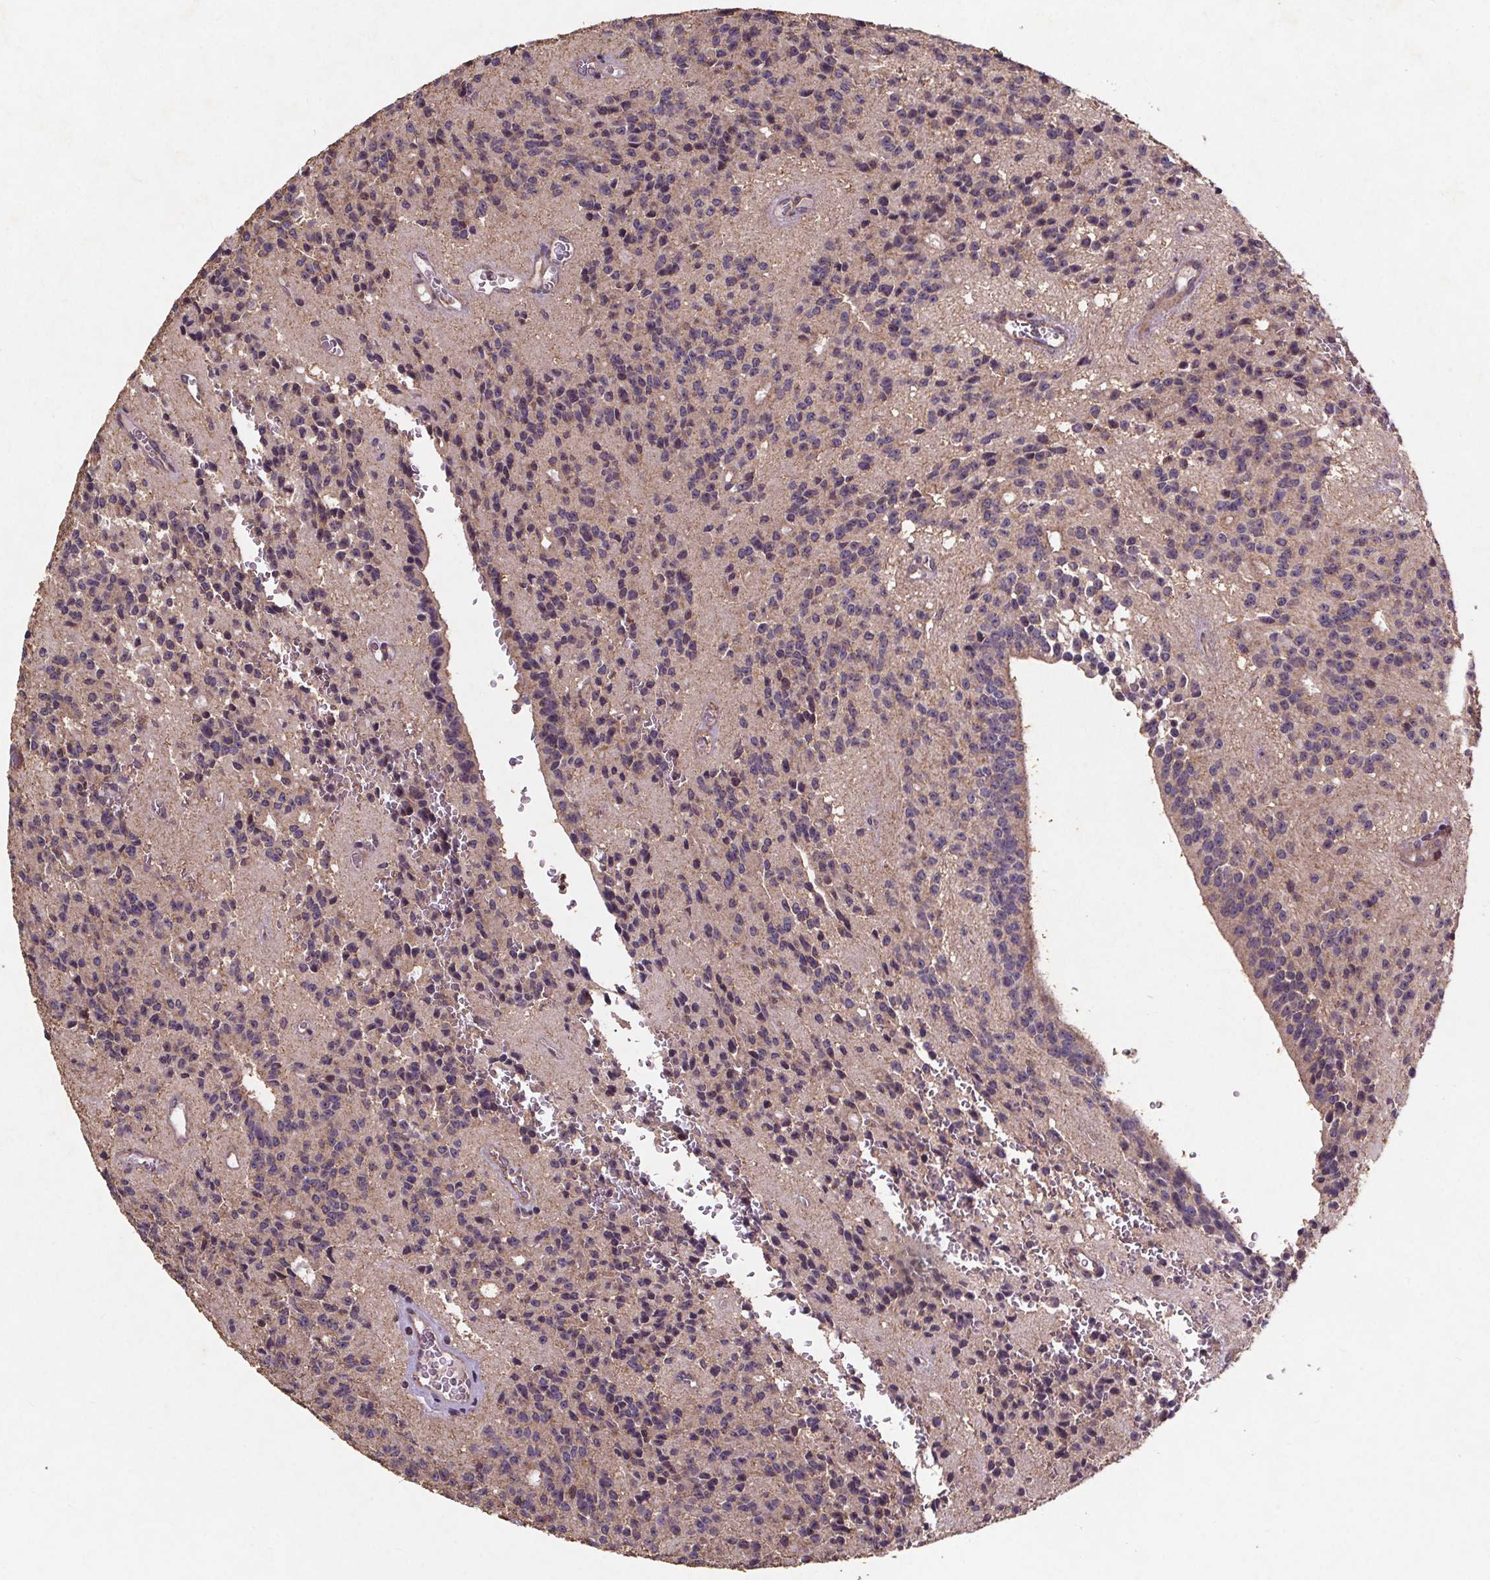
{"staining": {"intensity": "negative", "quantity": "none", "location": "none"}, "tissue": "glioma", "cell_type": "Tumor cells", "image_type": "cancer", "snomed": [{"axis": "morphology", "description": "Glioma, malignant, Low grade"}, {"axis": "topography", "description": "Brain"}], "caption": "Immunohistochemistry histopathology image of neoplastic tissue: glioma stained with DAB reveals no significant protein staining in tumor cells. Brightfield microscopy of immunohistochemistry stained with DAB (3,3'-diaminobenzidine) (brown) and hematoxylin (blue), captured at high magnification.", "gene": "STRN3", "patient": {"sex": "male", "age": 31}}